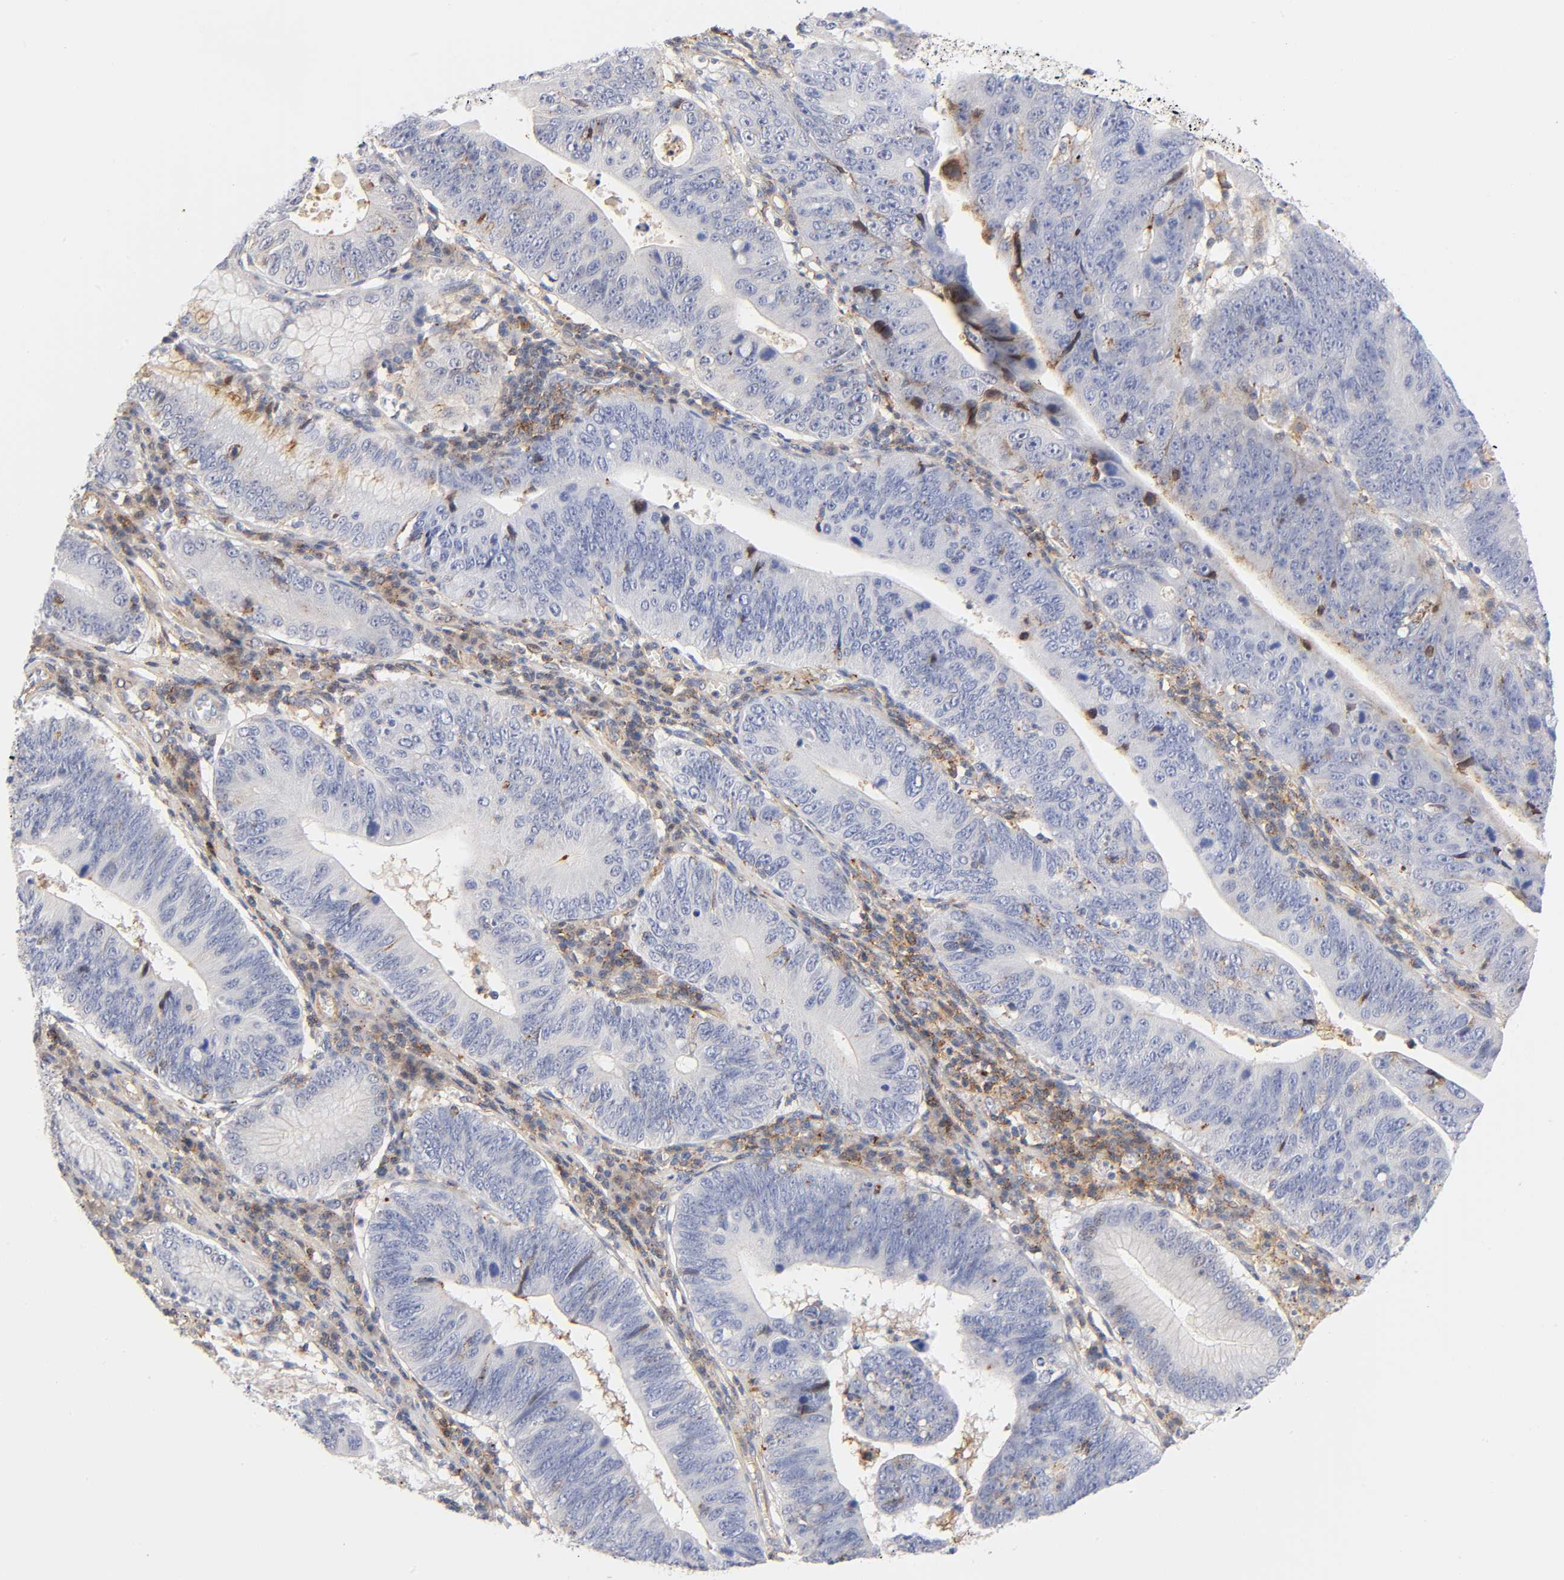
{"staining": {"intensity": "negative", "quantity": "none", "location": "none"}, "tissue": "stomach cancer", "cell_type": "Tumor cells", "image_type": "cancer", "snomed": [{"axis": "morphology", "description": "Adenocarcinoma, NOS"}, {"axis": "topography", "description": "Stomach"}], "caption": "DAB (3,3'-diaminobenzidine) immunohistochemical staining of stomach cancer demonstrates no significant expression in tumor cells.", "gene": "ANXA7", "patient": {"sex": "male", "age": 59}}